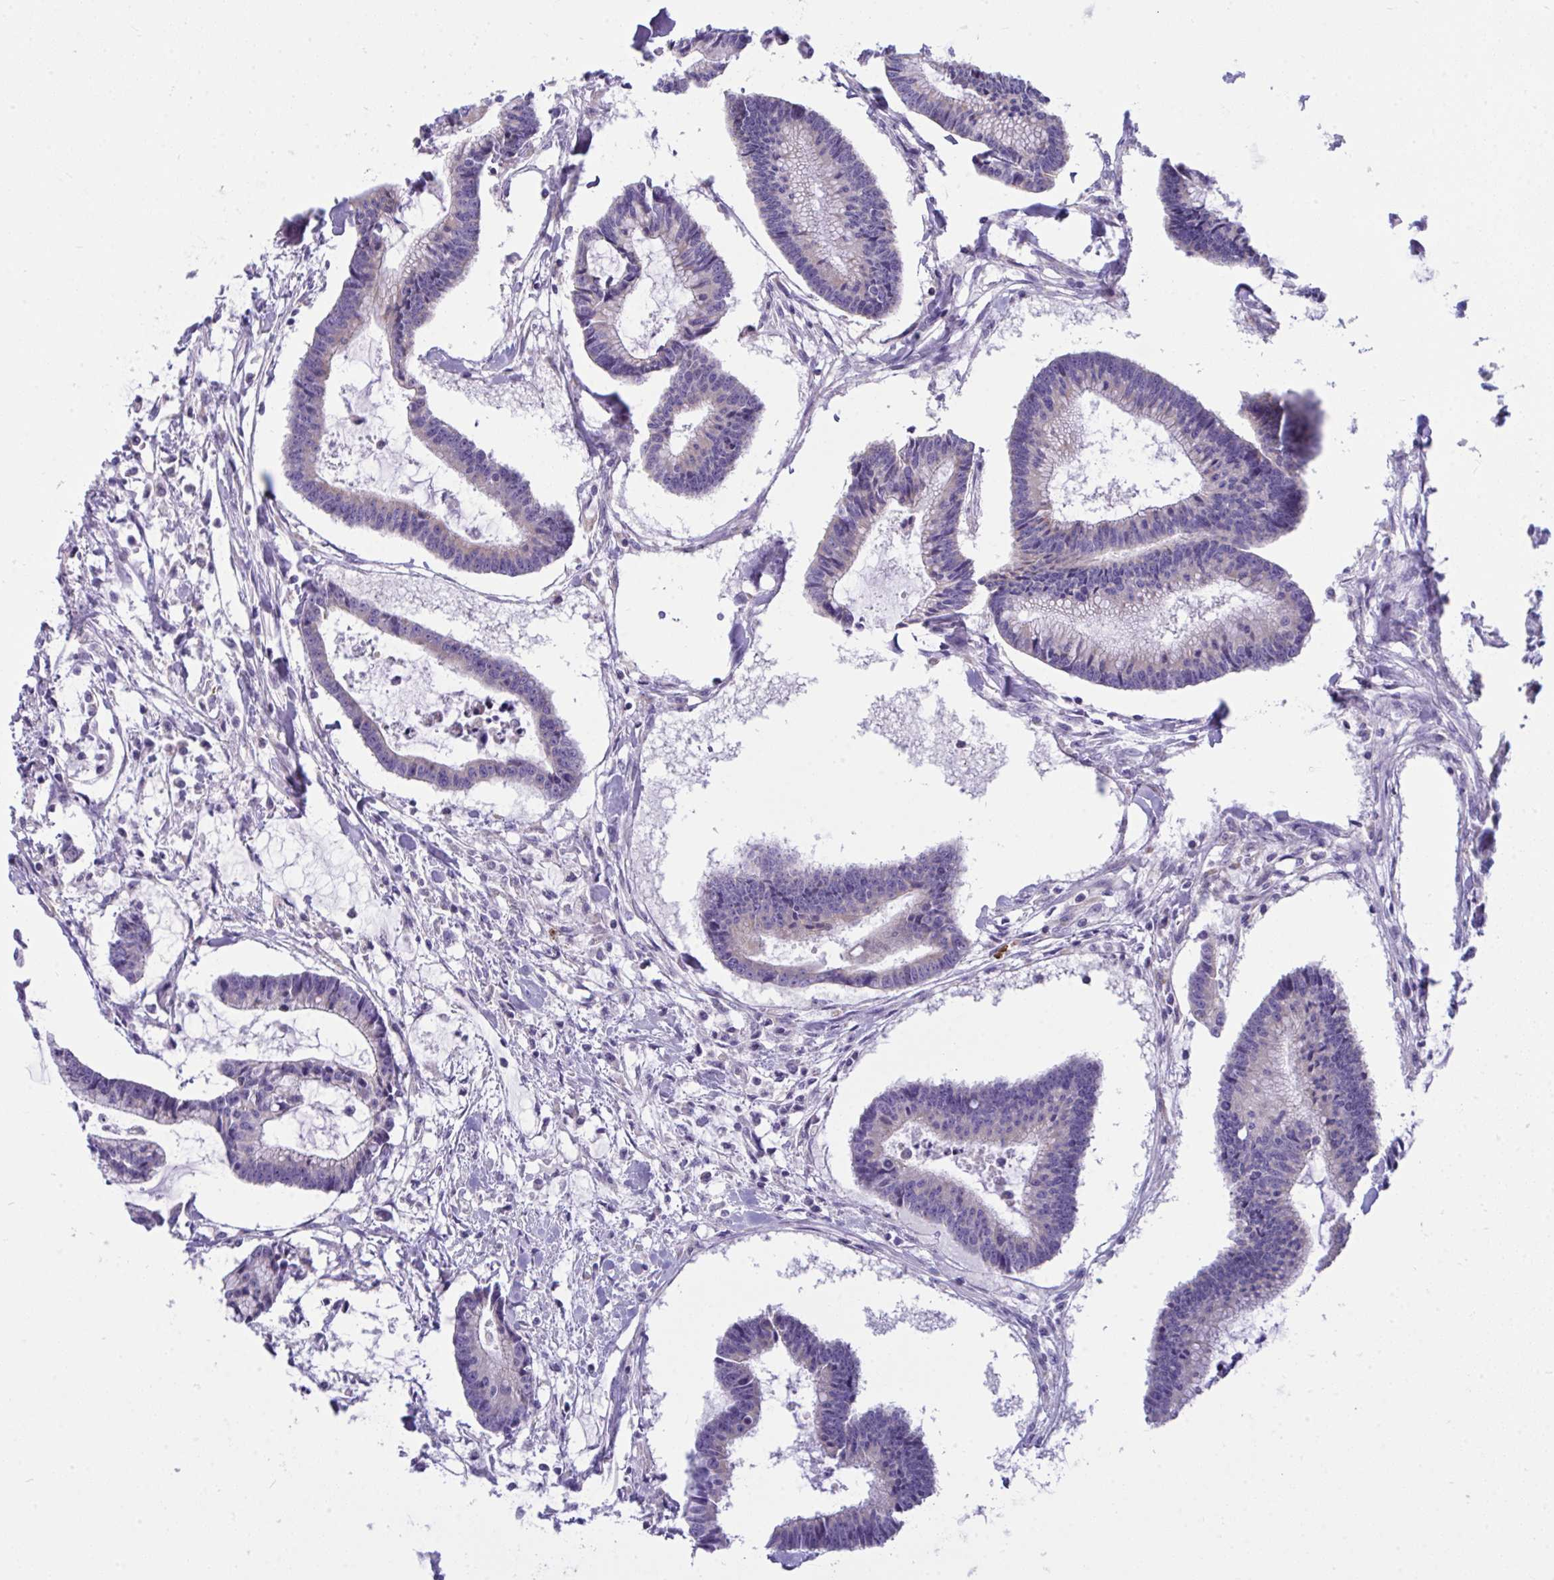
{"staining": {"intensity": "weak", "quantity": "<25%", "location": "cytoplasmic/membranous"}, "tissue": "colorectal cancer", "cell_type": "Tumor cells", "image_type": "cancer", "snomed": [{"axis": "morphology", "description": "Adenocarcinoma, NOS"}, {"axis": "topography", "description": "Colon"}], "caption": "Colorectal cancer (adenocarcinoma) stained for a protein using immunohistochemistry displays no staining tumor cells.", "gene": "PLA2G12B", "patient": {"sex": "female", "age": 78}}